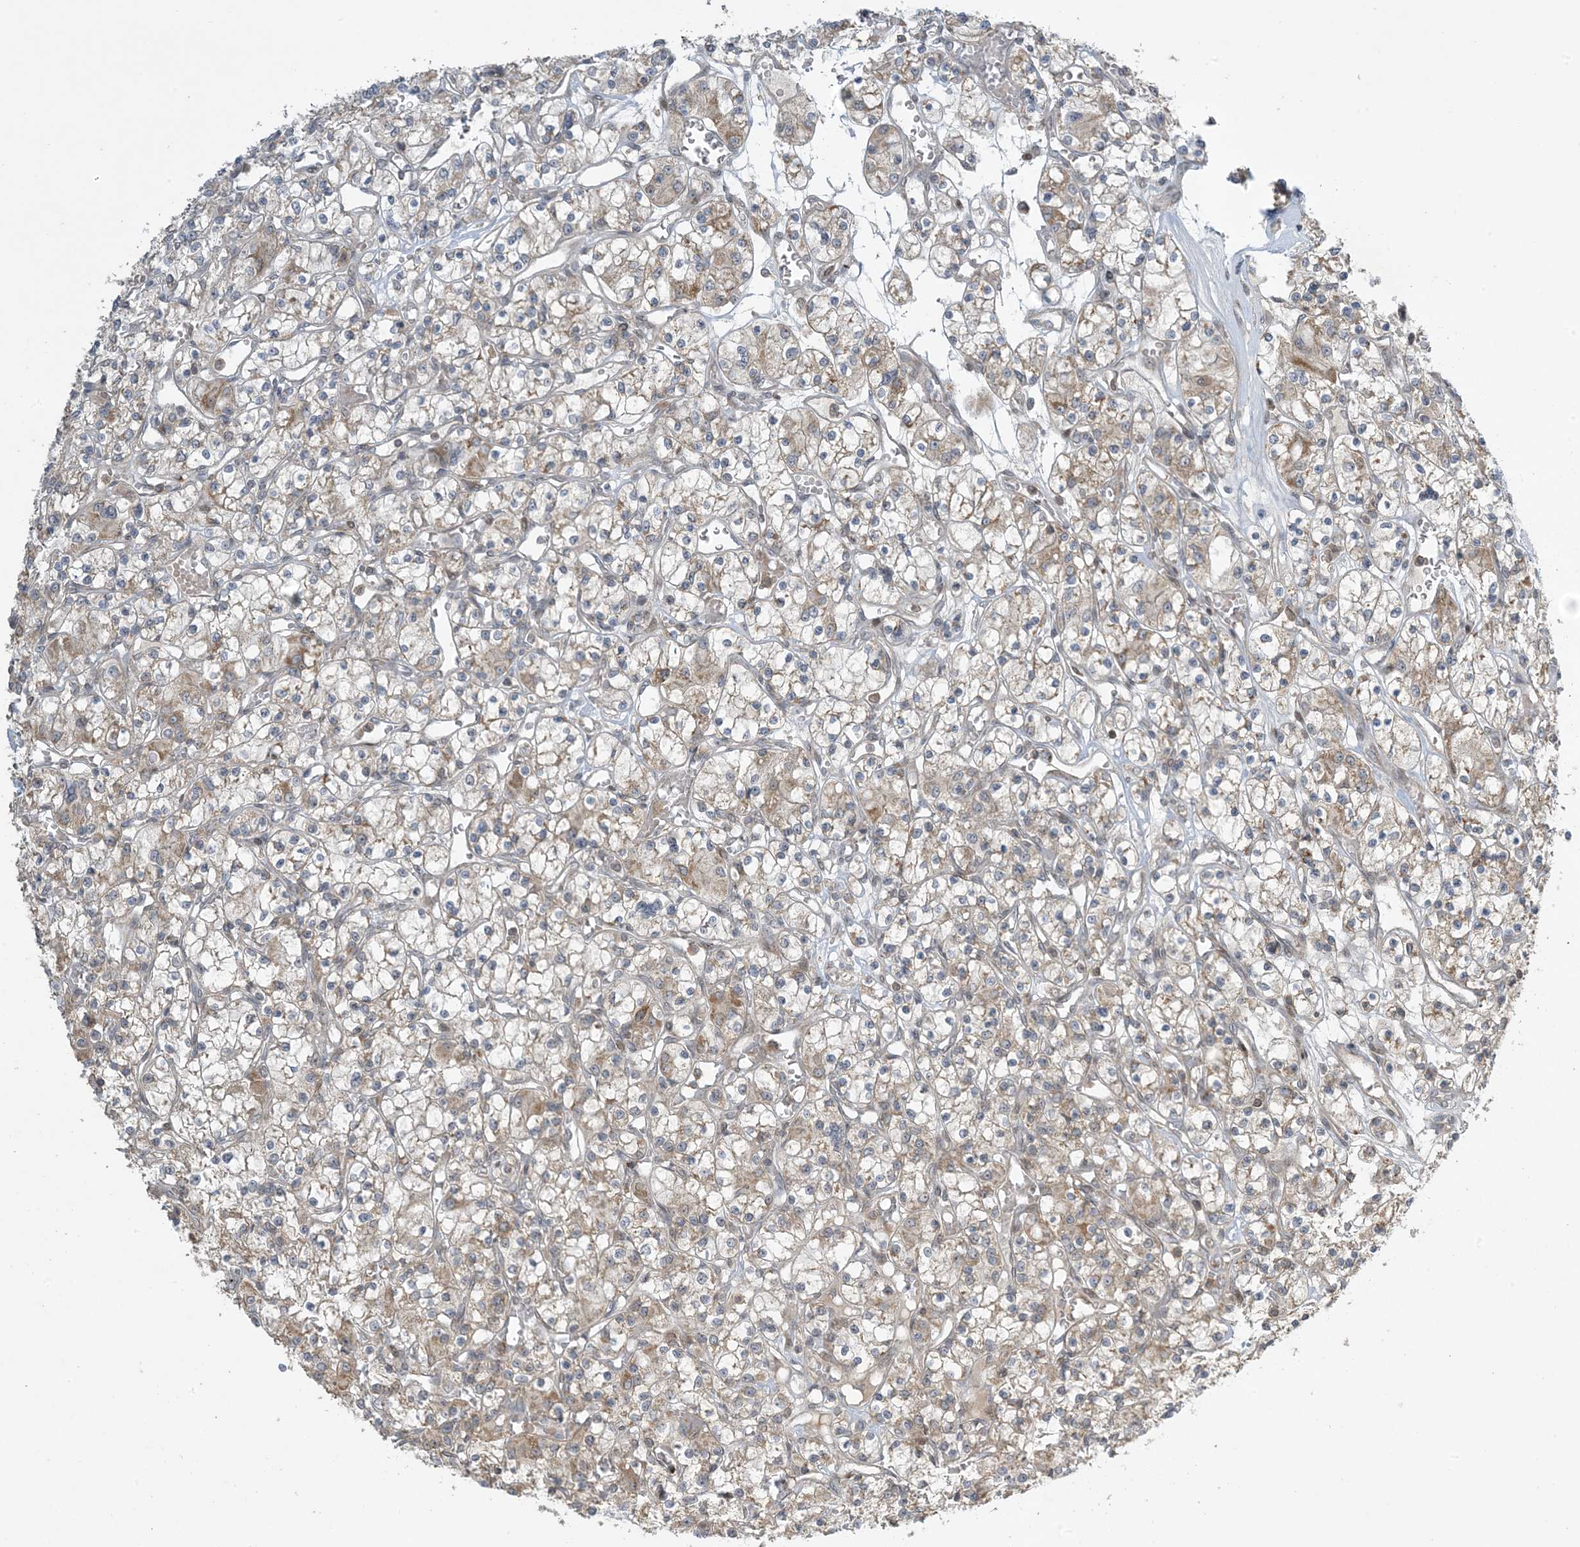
{"staining": {"intensity": "moderate", "quantity": "25%-75%", "location": "cytoplasmic/membranous"}, "tissue": "renal cancer", "cell_type": "Tumor cells", "image_type": "cancer", "snomed": [{"axis": "morphology", "description": "Adenocarcinoma, NOS"}, {"axis": "topography", "description": "Kidney"}], "caption": "Renal adenocarcinoma stained with immunohistochemistry demonstrates moderate cytoplasmic/membranous expression in approximately 25%-75% of tumor cells.", "gene": "PHLDB2", "patient": {"sex": "female", "age": 59}}